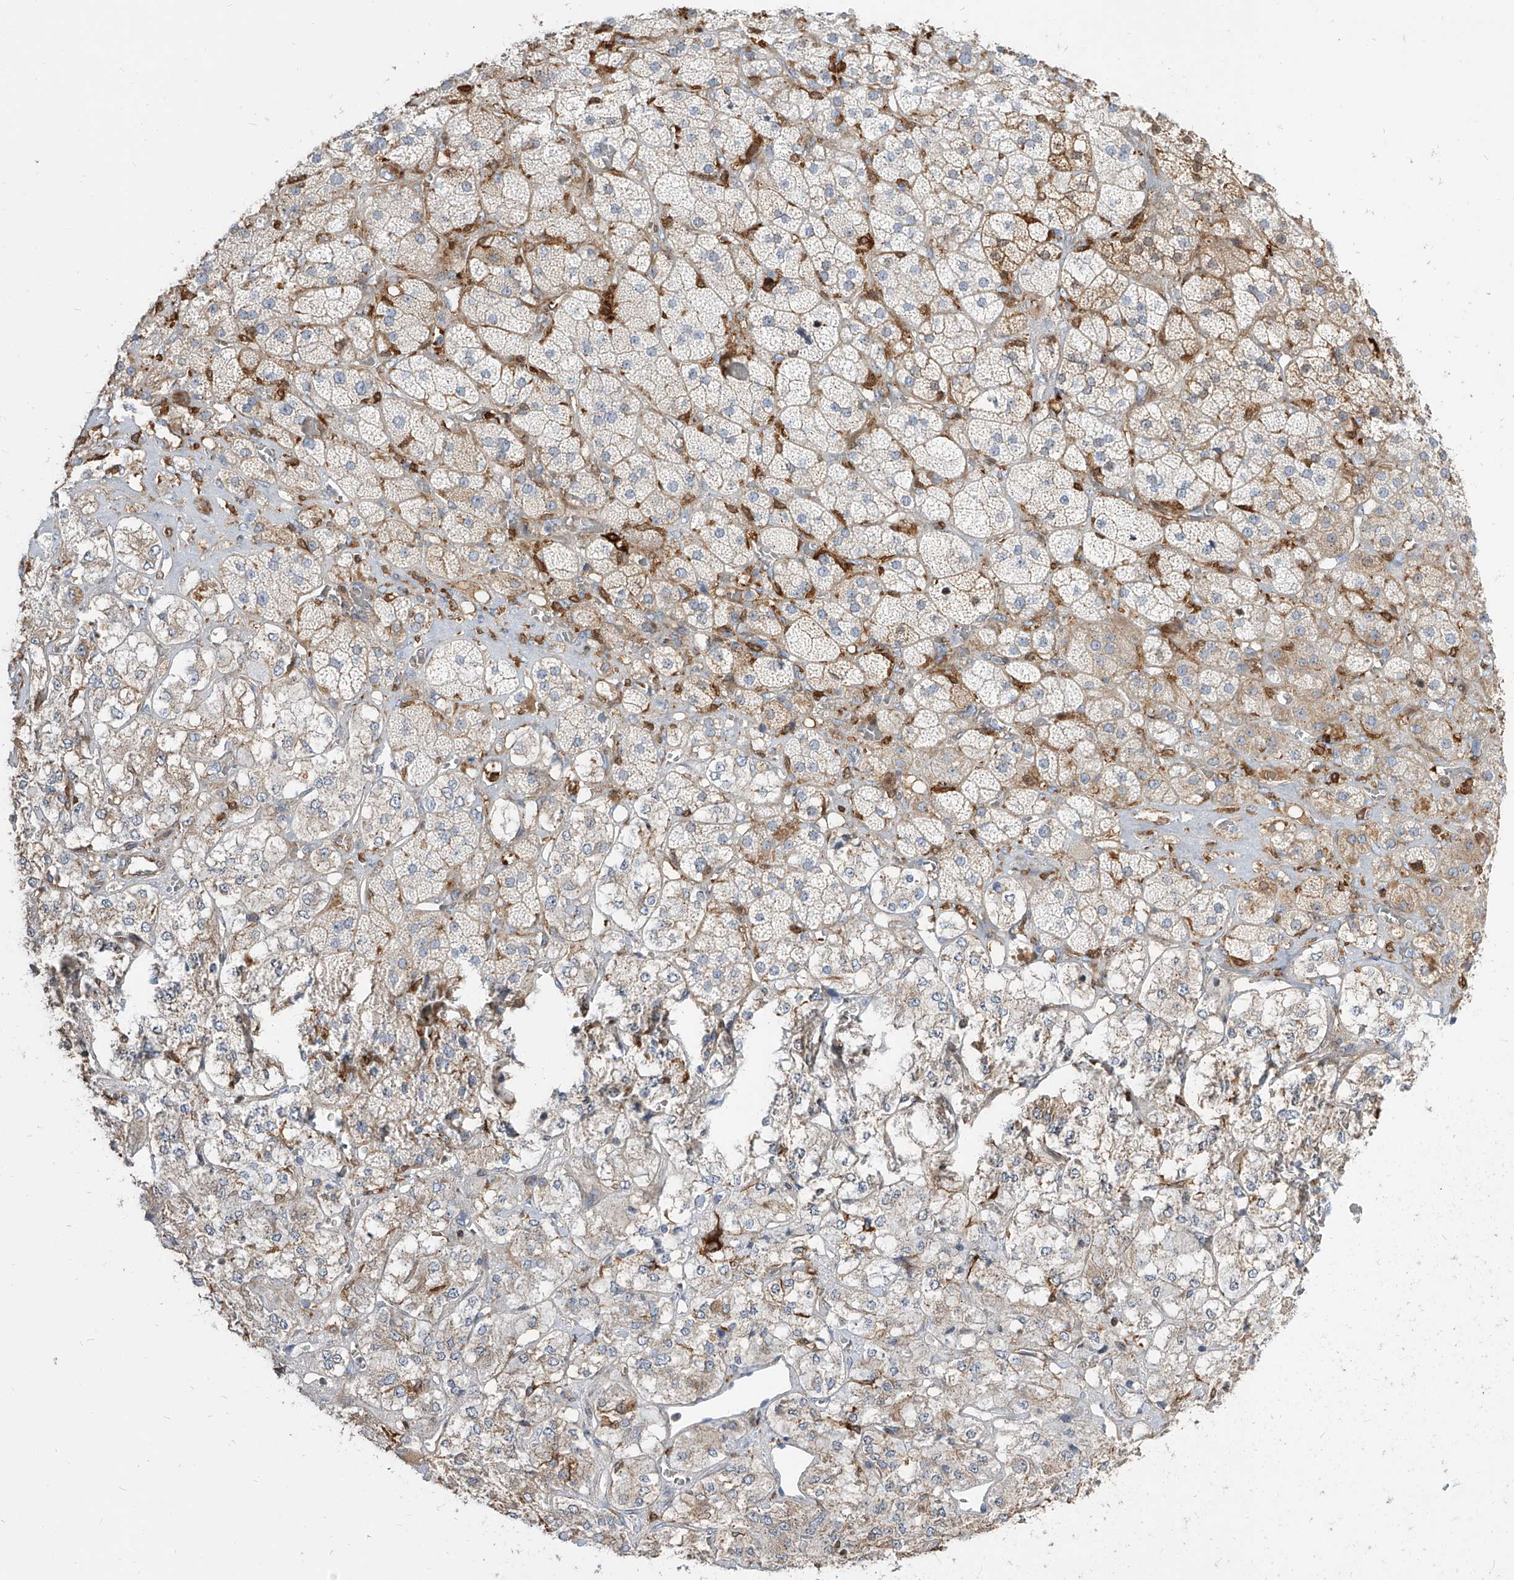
{"staining": {"intensity": "moderate", "quantity": ">75%", "location": "cytoplasmic/membranous"}, "tissue": "adrenal gland", "cell_type": "Glandular cells", "image_type": "normal", "snomed": [{"axis": "morphology", "description": "Normal tissue, NOS"}, {"axis": "topography", "description": "Adrenal gland"}], "caption": "Immunohistochemistry staining of benign adrenal gland, which reveals medium levels of moderate cytoplasmic/membranous staining in about >75% of glandular cells indicating moderate cytoplasmic/membranous protein staining. The staining was performed using DAB (brown) for protein detection and nuclei were counterstained in hematoxylin (blue).", "gene": "KYNU", "patient": {"sex": "male", "age": 57}}